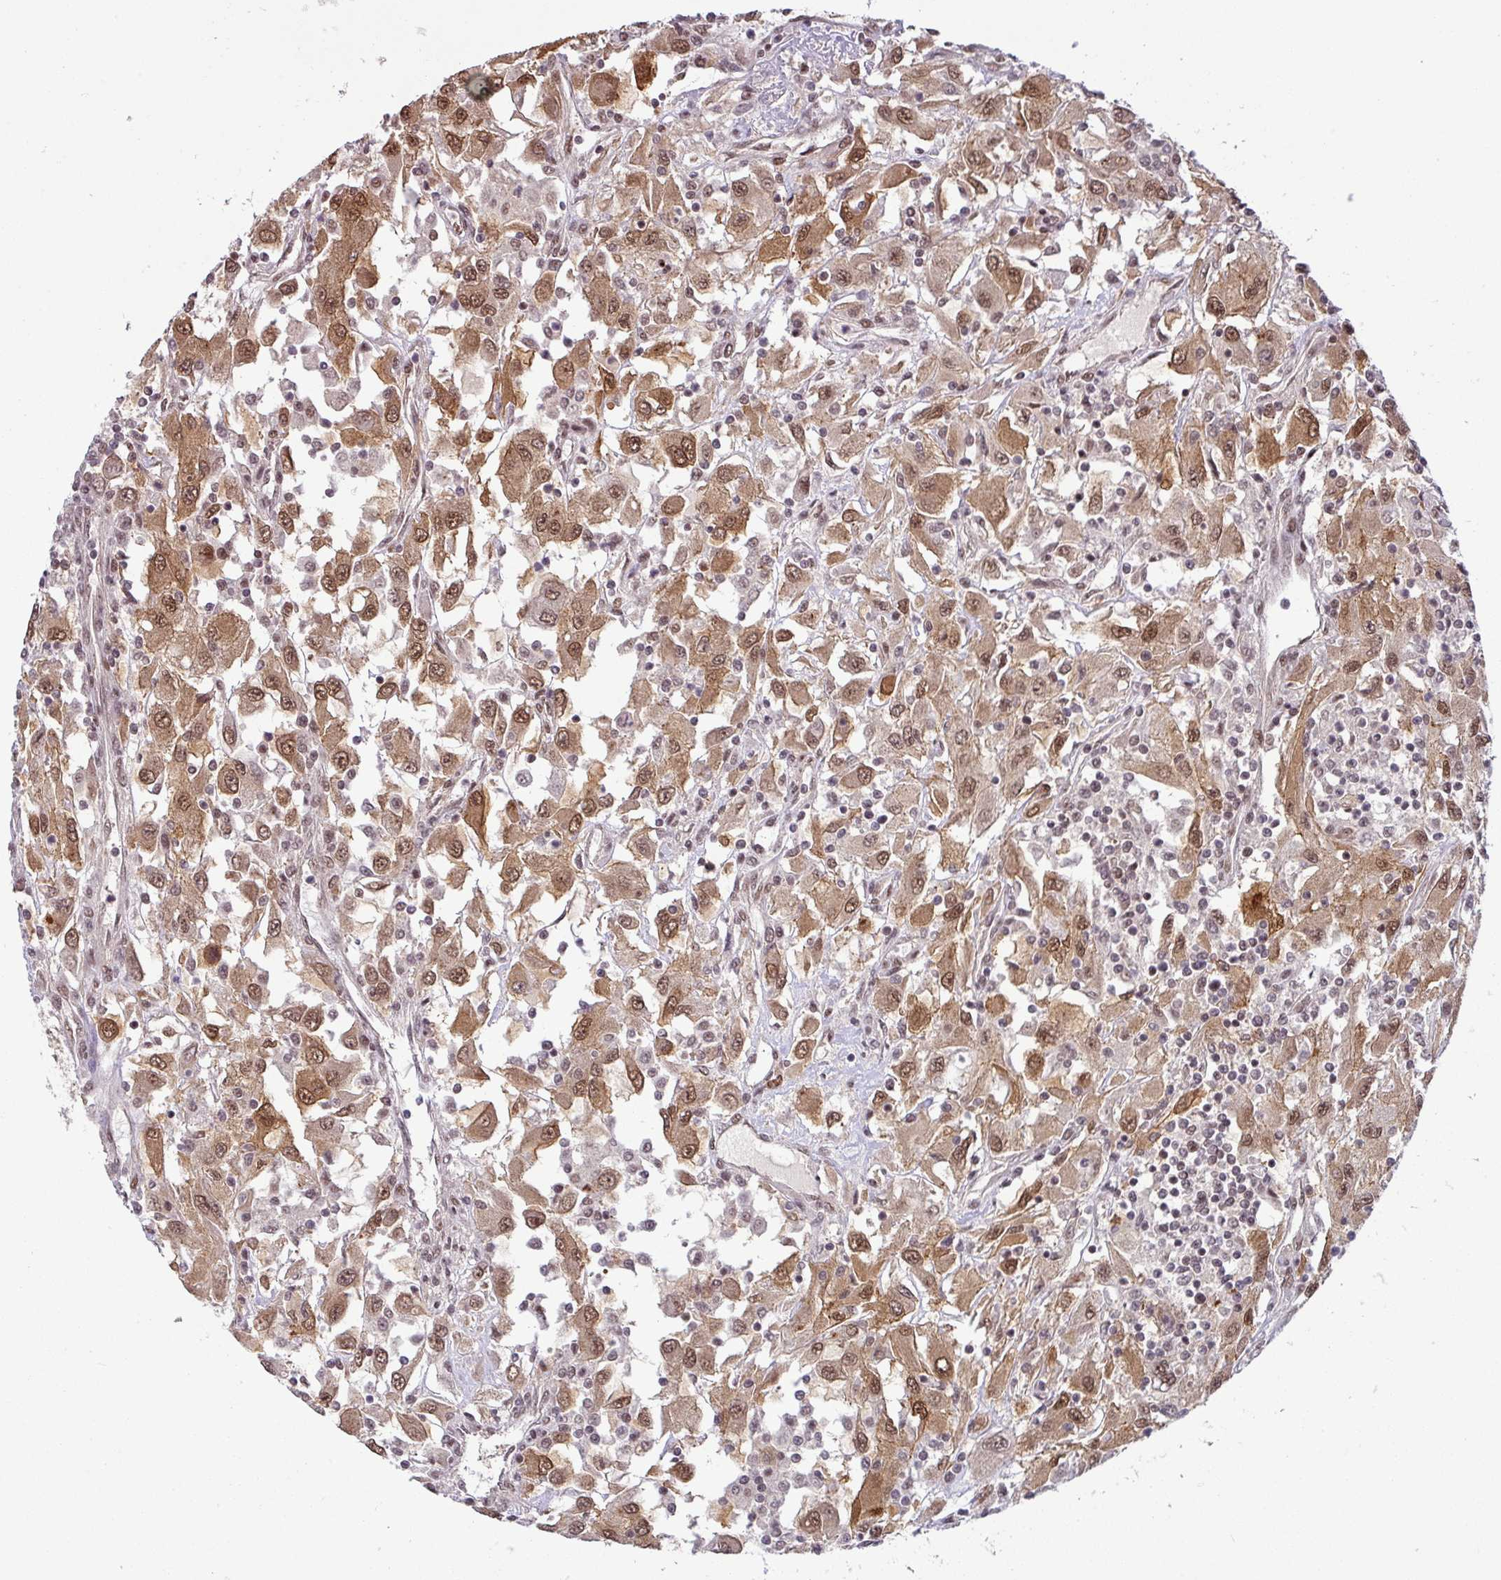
{"staining": {"intensity": "moderate", "quantity": ">75%", "location": "cytoplasmic/membranous,nuclear"}, "tissue": "renal cancer", "cell_type": "Tumor cells", "image_type": "cancer", "snomed": [{"axis": "morphology", "description": "Adenocarcinoma, NOS"}, {"axis": "topography", "description": "Kidney"}], "caption": "Protein expression analysis of human renal adenocarcinoma reveals moderate cytoplasmic/membranous and nuclear positivity in about >75% of tumor cells.", "gene": "SRSF2", "patient": {"sex": "female", "age": 67}}